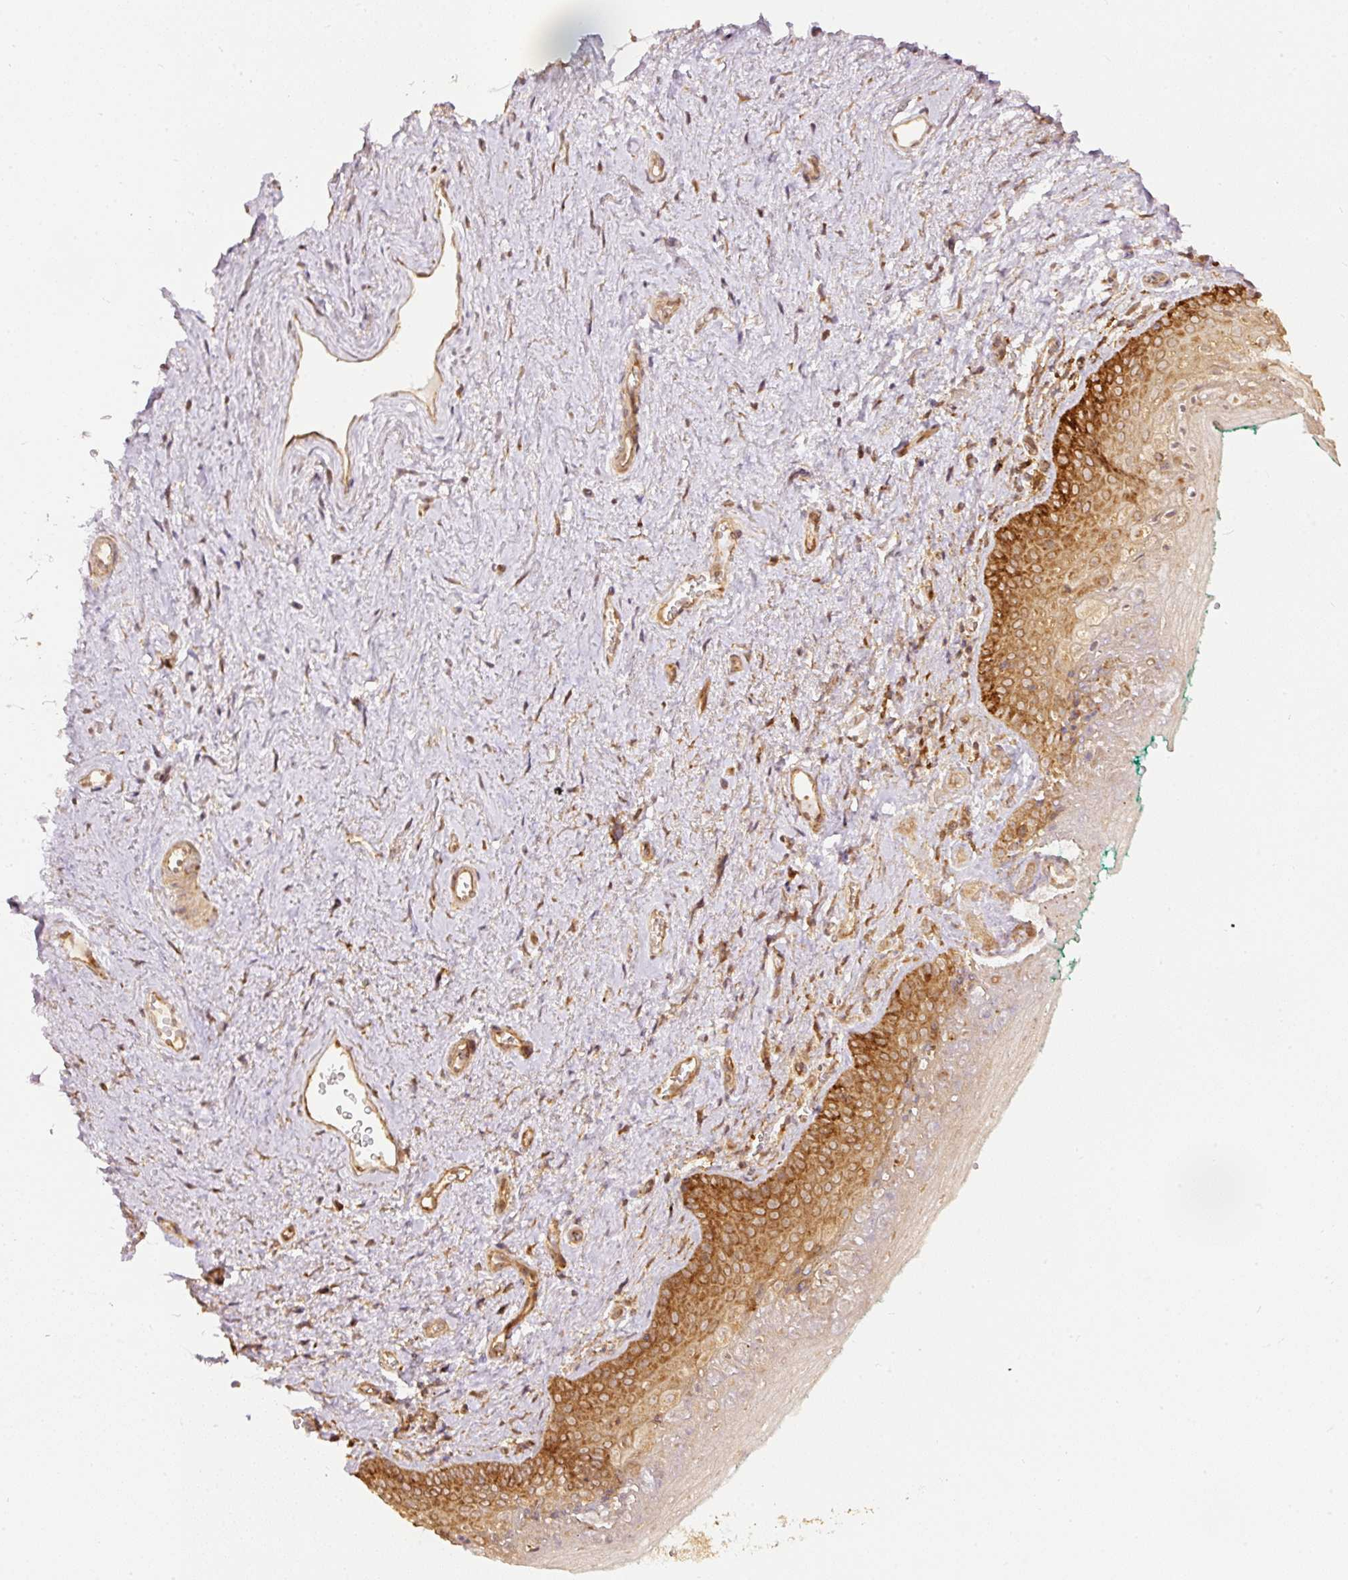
{"staining": {"intensity": "moderate", "quantity": ">75%", "location": "cytoplasmic/membranous"}, "tissue": "vagina", "cell_type": "Squamous epithelial cells", "image_type": "normal", "snomed": [{"axis": "morphology", "description": "Normal tissue, NOS"}, {"axis": "topography", "description": "Vulva"}, {"axis": "topography", "description": "Vagina"}, {"axis": "topography", "description": "Peripheral nerve tissue"}], "caption": "A micrograph showing moderate cytoplasmic/membranous positivity in approximately >75% of squamous epithelial cells in unremarkable vagina, as visualized by brown immunohistochemical staining.", "gene": "EIF3B", "patient": {"sex": "female", "age": 66}}